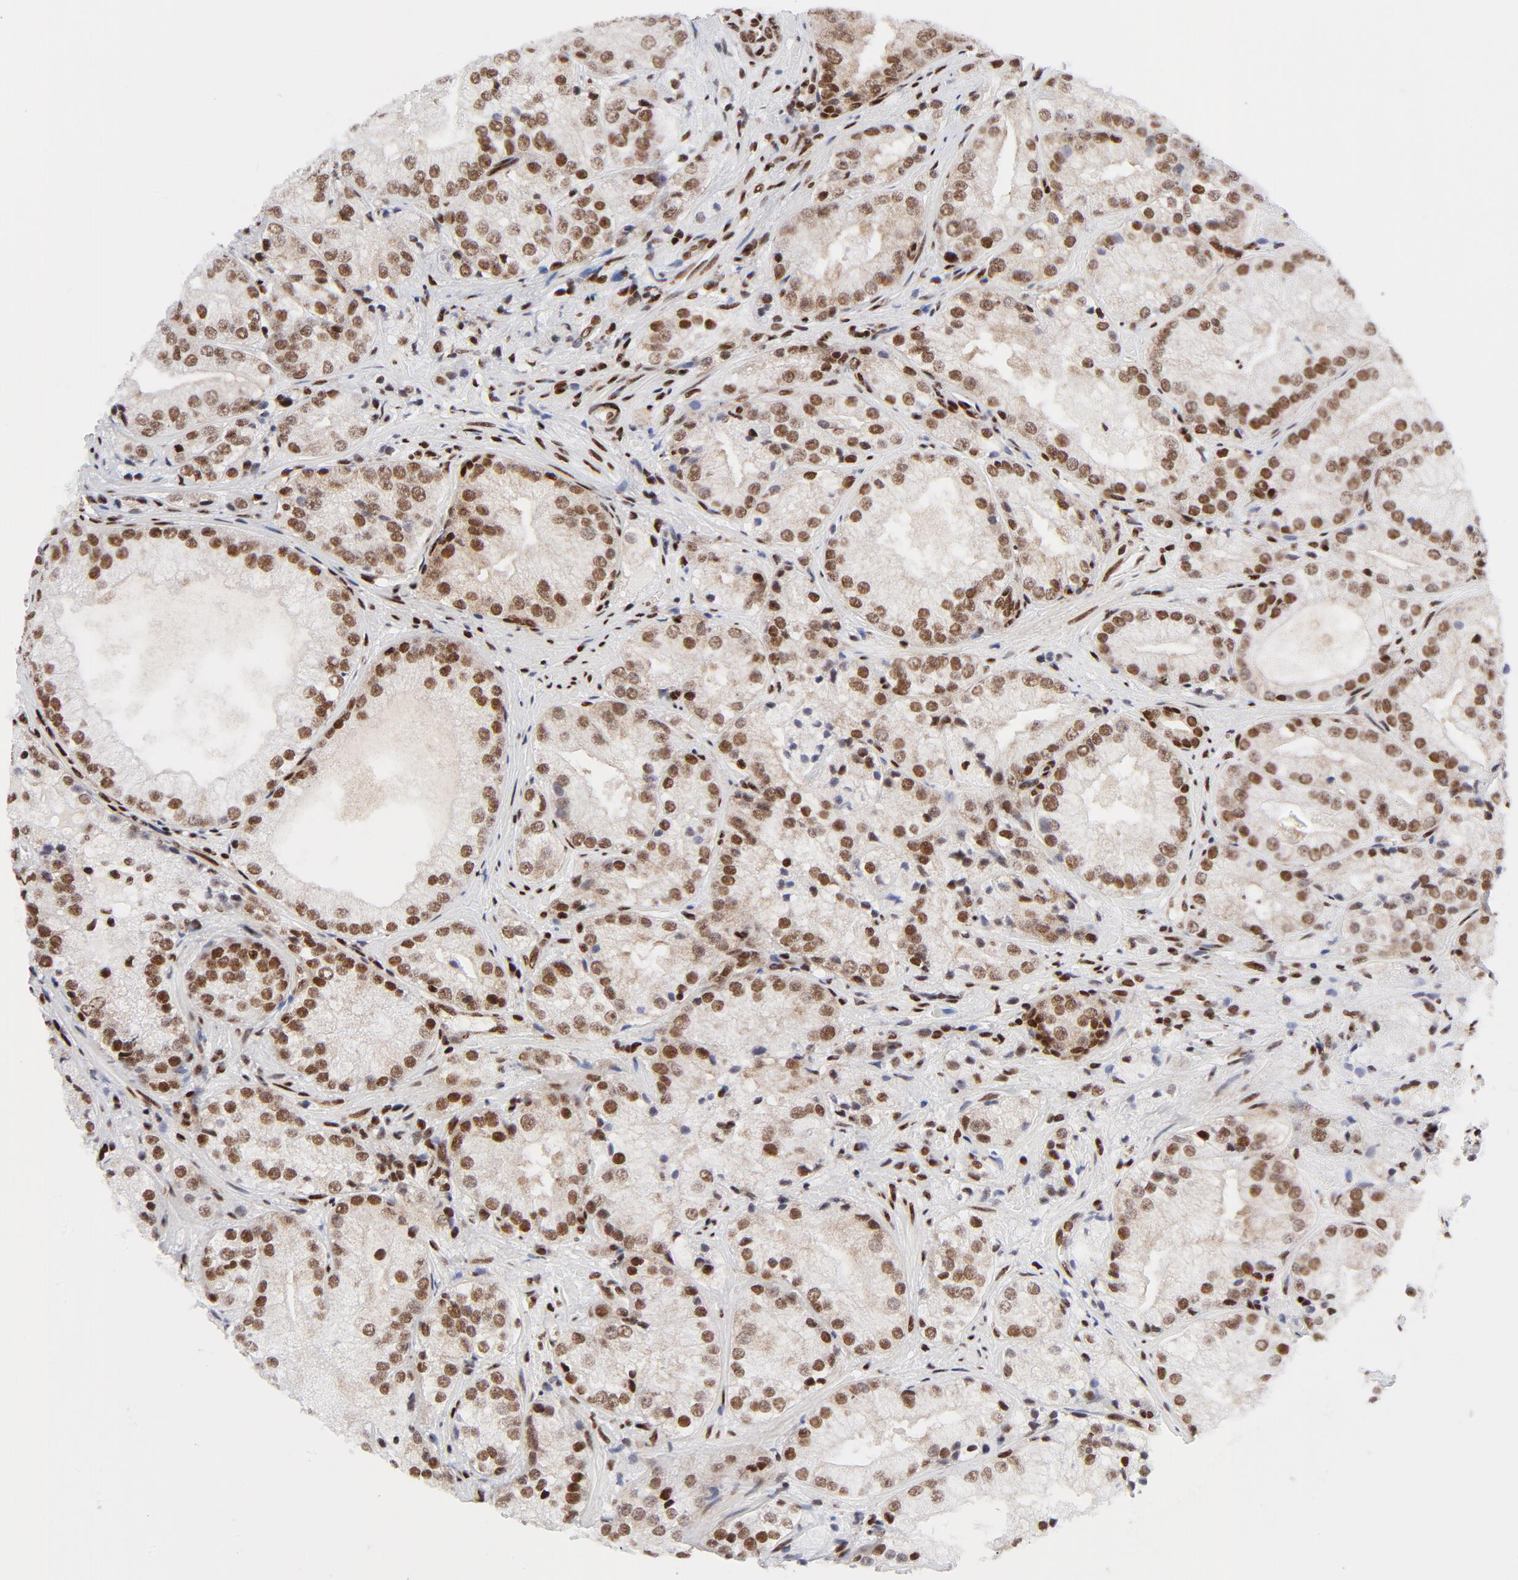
{"staining": {"intensity": "moderate", "quantity": ">75%", "location": "nuclear"}, "tissue": "prostate cancer", "cell_type": "Tumor cells", "image_type": "cancer", "snomed": [{"axis": "morphology", "description": "Adenocarcinoma, Low grade"}, {"axis": "topography", "description": "Prostate"}], "caption": "DAB (3,3'-diaminobenzidine) immunohistochemical staining of prostate low-grade adenocarcinoma demonstrates moderate nuclear protein staining in about >75% of tumor cells.", "gene": "NFYB", "patient": {"sex": "male", "age": 60}}